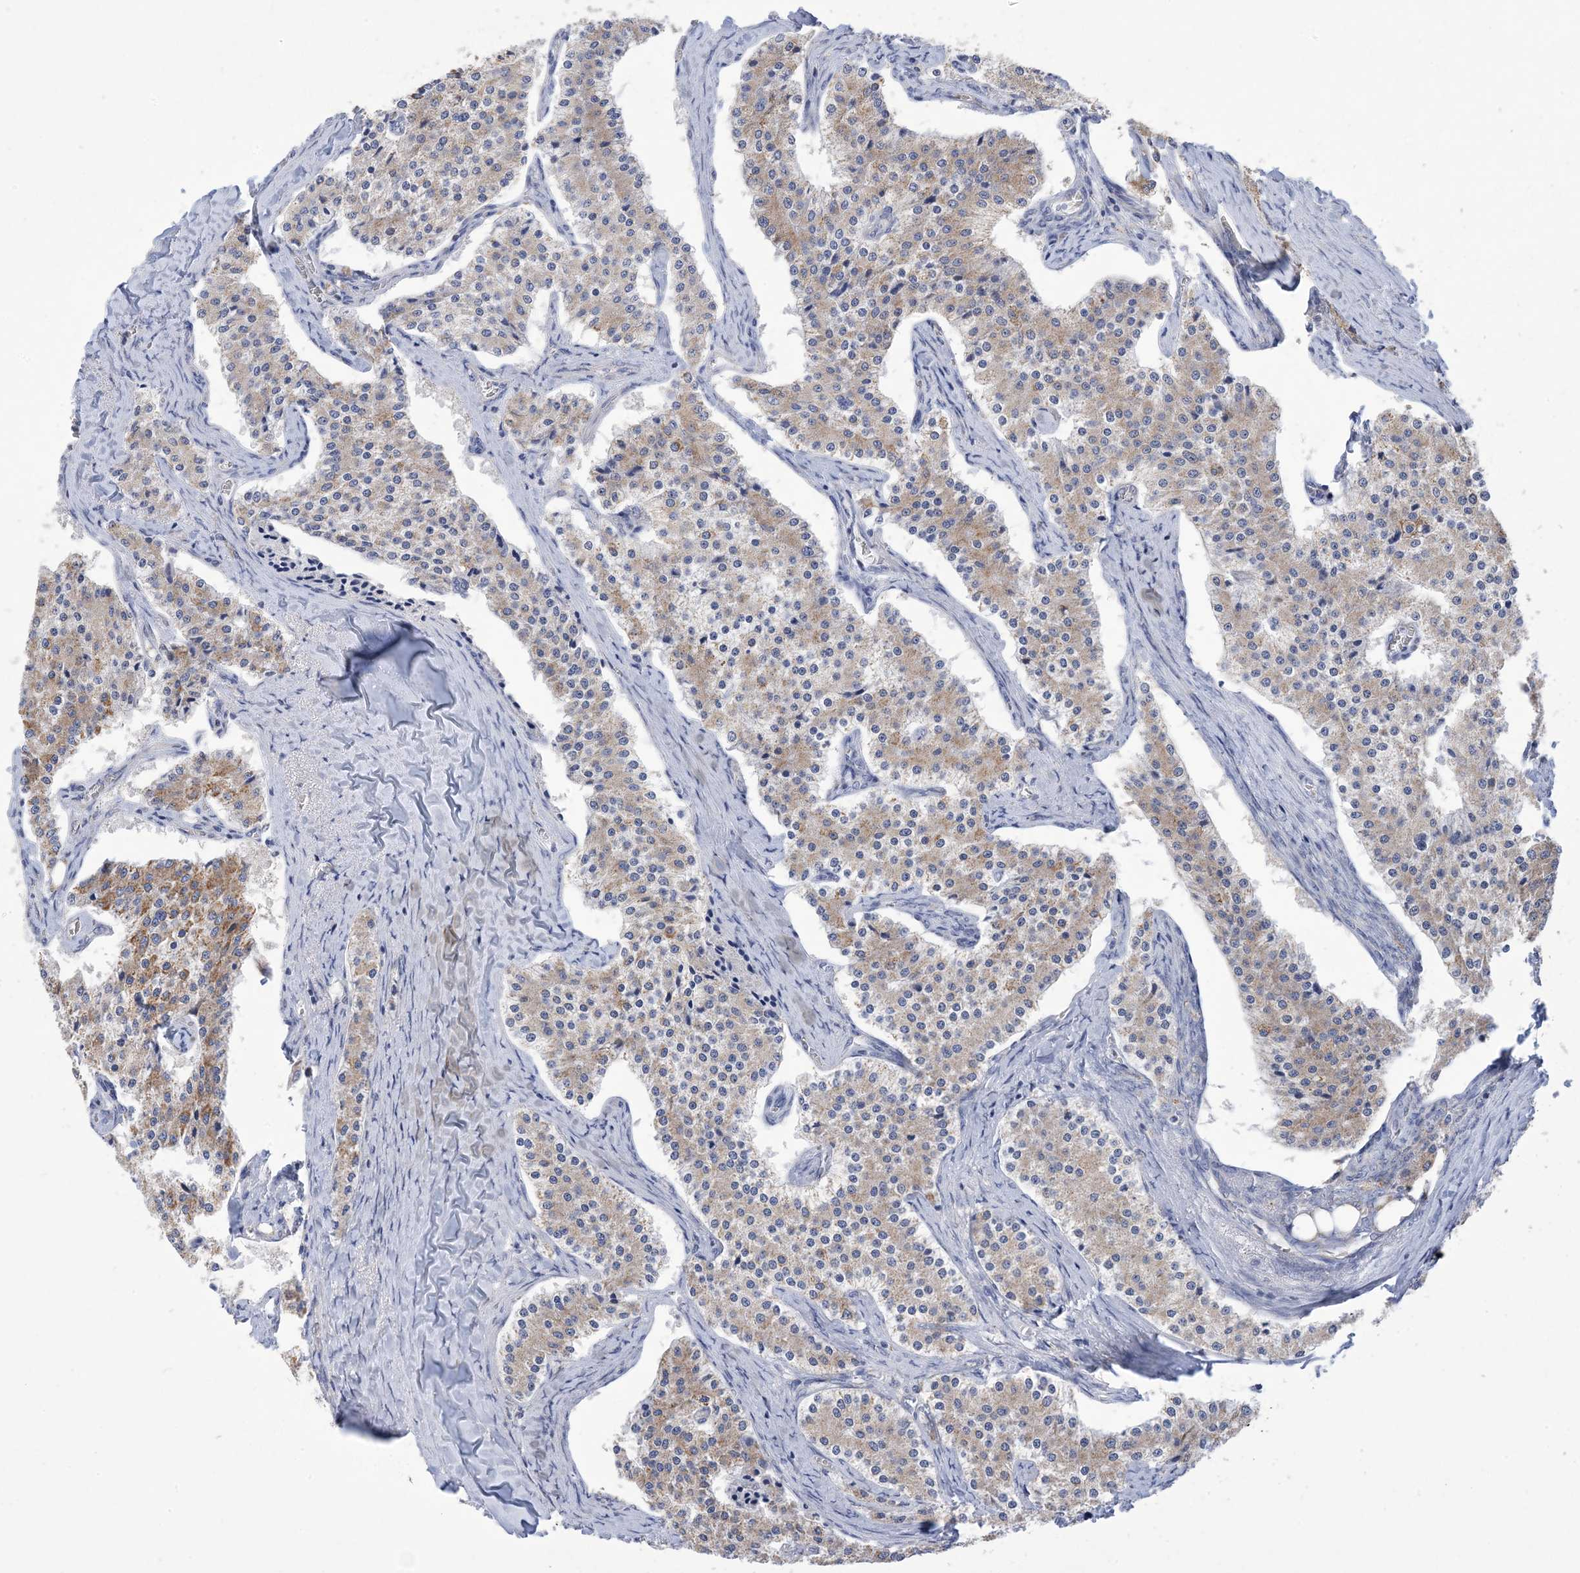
{"staining": {"intensity": "moderate", "quantity": "<25%", "location": "cytoplasmic/membranous"}, "tissue": "carcinoid", "cell_type": "Tumor cells", "image_type": "cancer", "snomed": [{"axis": "morphology", "description": "Carcinoid, malignant, NOS"}, {"axis": "topography", "description": "Colon"}], "caption": "This histopathology image displays immunohistochemistry staining of human carcinoid (malignant), with low moderate cytoplasmic/membranous staining in approximately <25% of tumor cells.", "gene": "CLEC16A", "patient": {"sex": "female", "age": 52}}